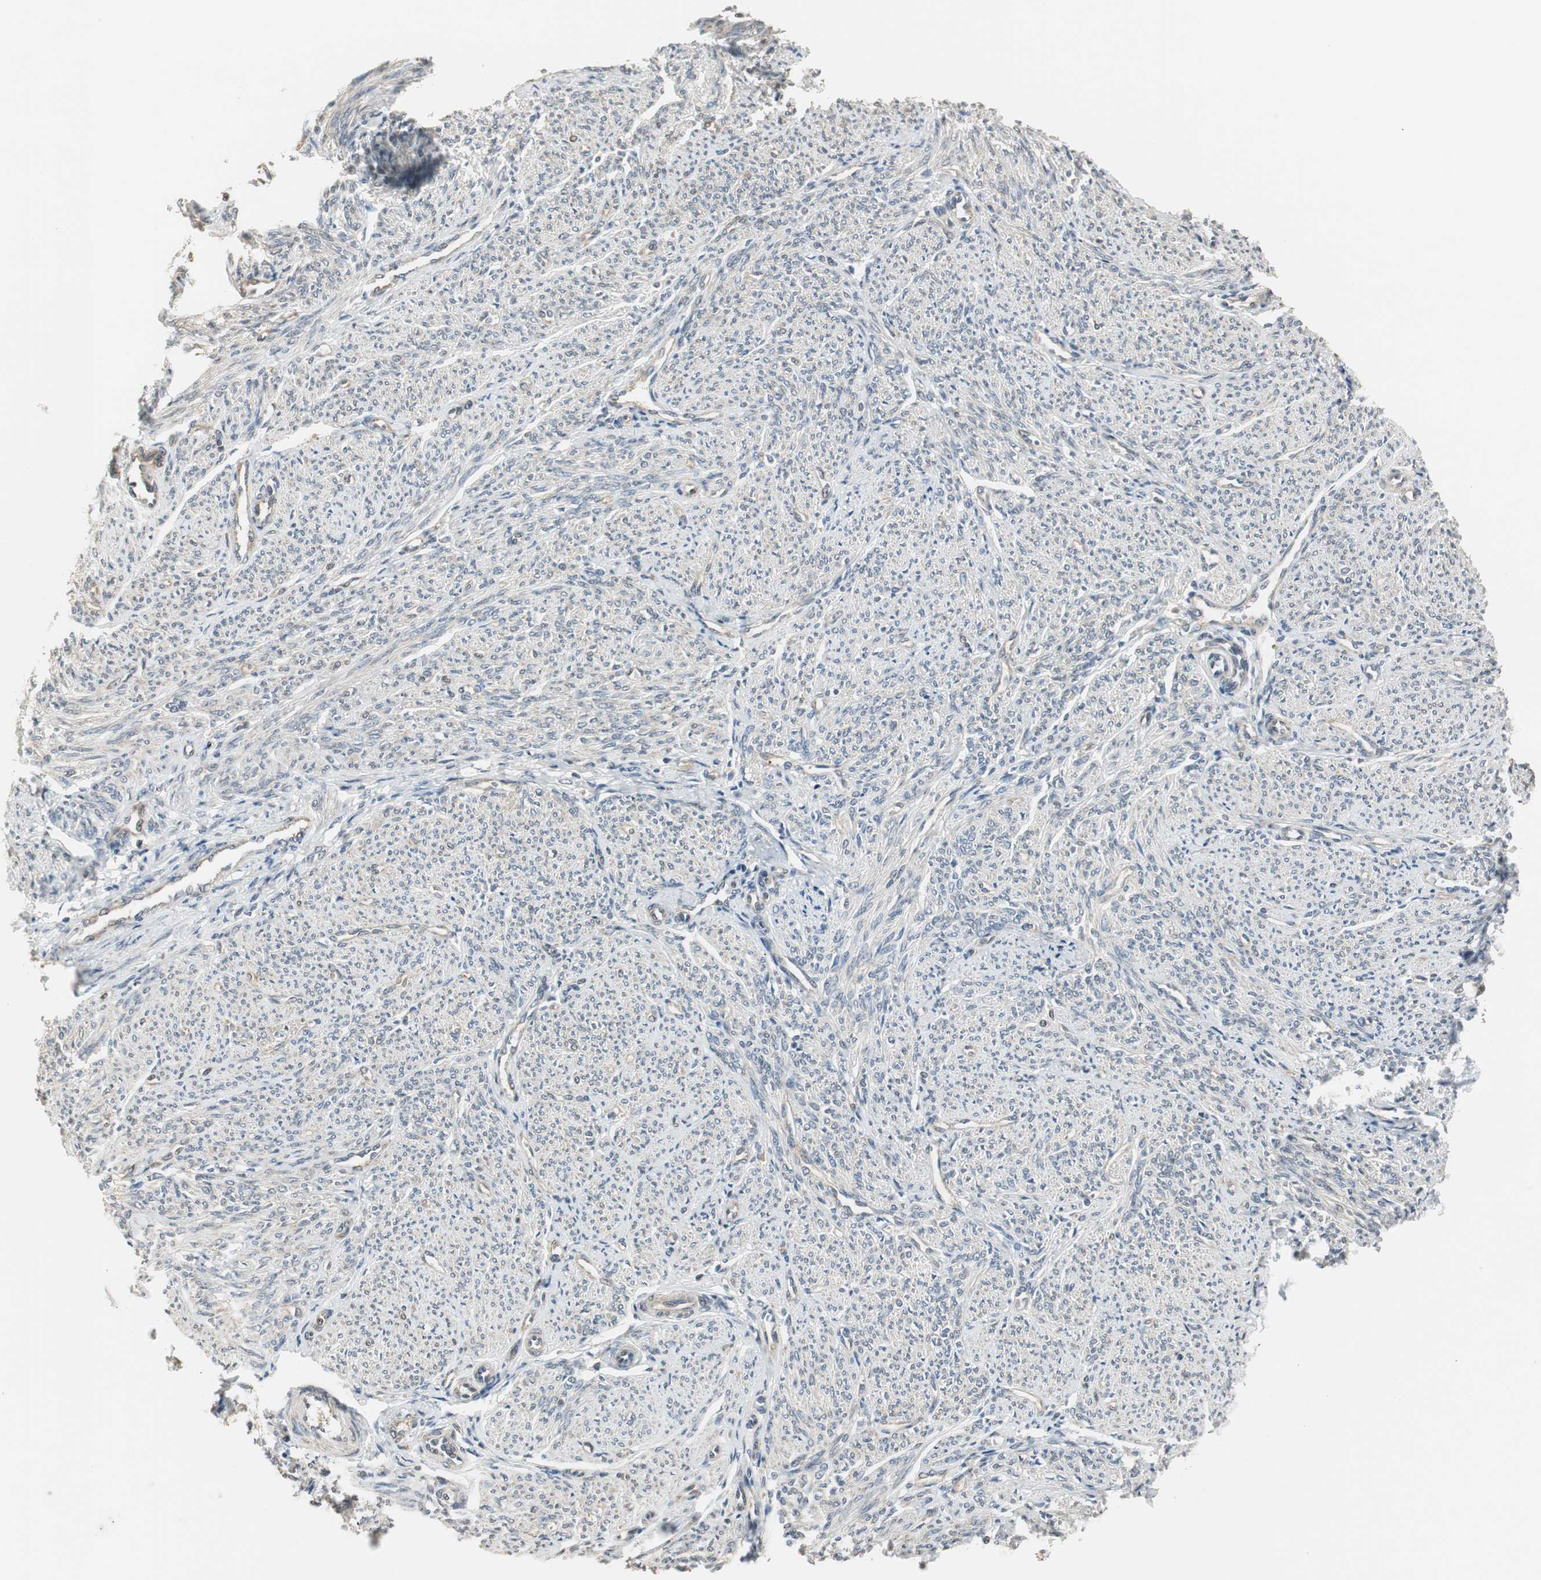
{"staining": {"intensity": "negative", "quantity": "none", "location": "none"}, "tissue": "smooth muscle", "cell_type": "Smooth muscle cells", "image_type": "normal", "snomed": [{"axis": "morphology", "description": "Normal tissue, NOS"}, {"axis": "topography", "description": "Smooth muscle"}], "caption": "IHC of normal human smooth muscle reveals no staining in smooth muscle cells.", "gene": "CCT5", "patient": {"sex": "female", "age": 65}}